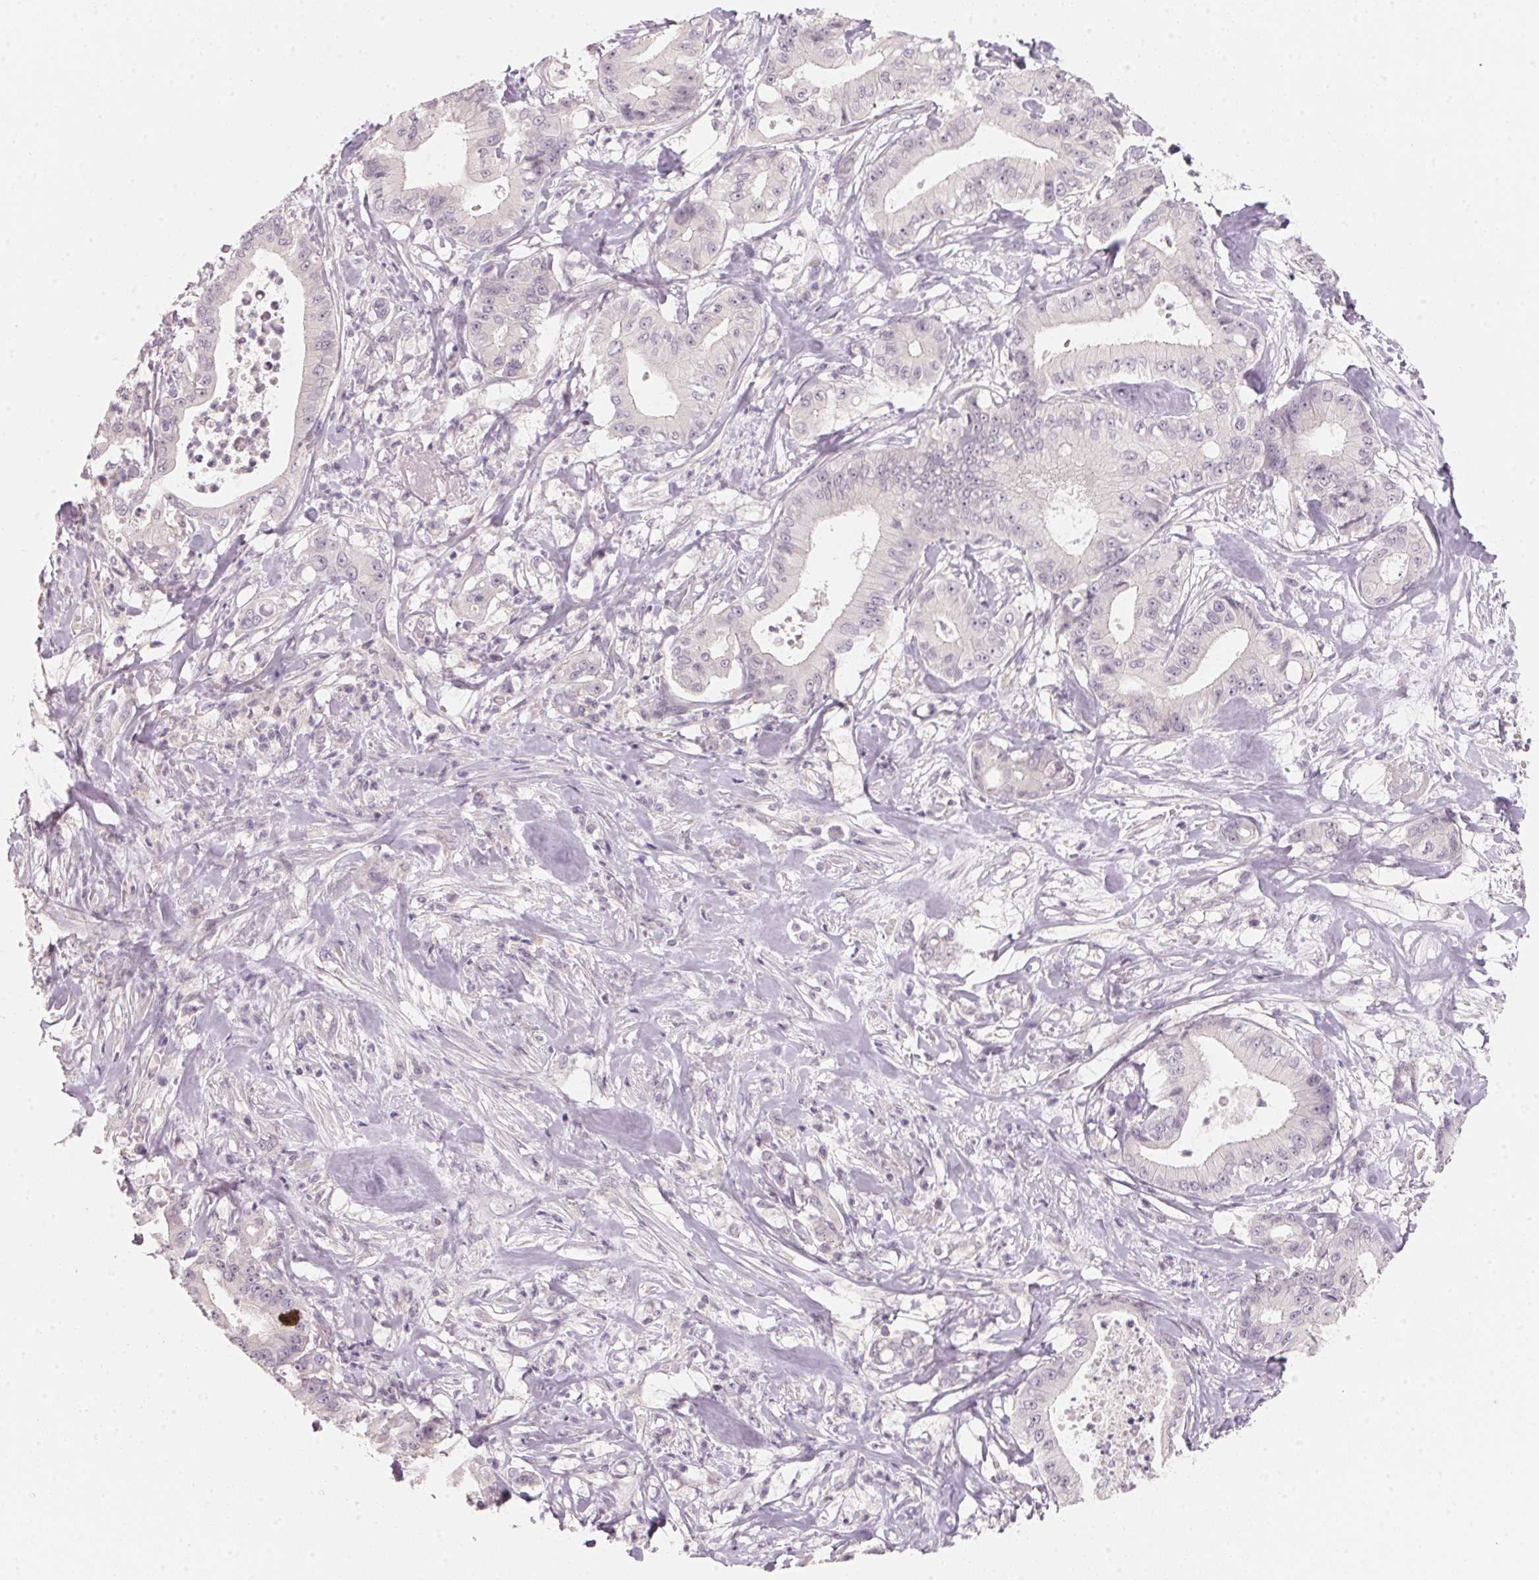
{"staining": {"intensity": "negative", "quantity": "none", "location": "none"}, "tissue": "pancreatic cancer", "cell_type": "Tumor cells", "image_type": "cancer", "snomed": [{"axis": "morphology", "description": "Adenocarcinoma, NOS"}, {"axis": "topography", "description": "Pancreas"}], "caption": "The photomicrograph shows no significant positivity in tumor cells of adenocarcinoma (pancreatic).", "gene": "ANKRD31", "patient": {"sex": "male", "age": 71}}